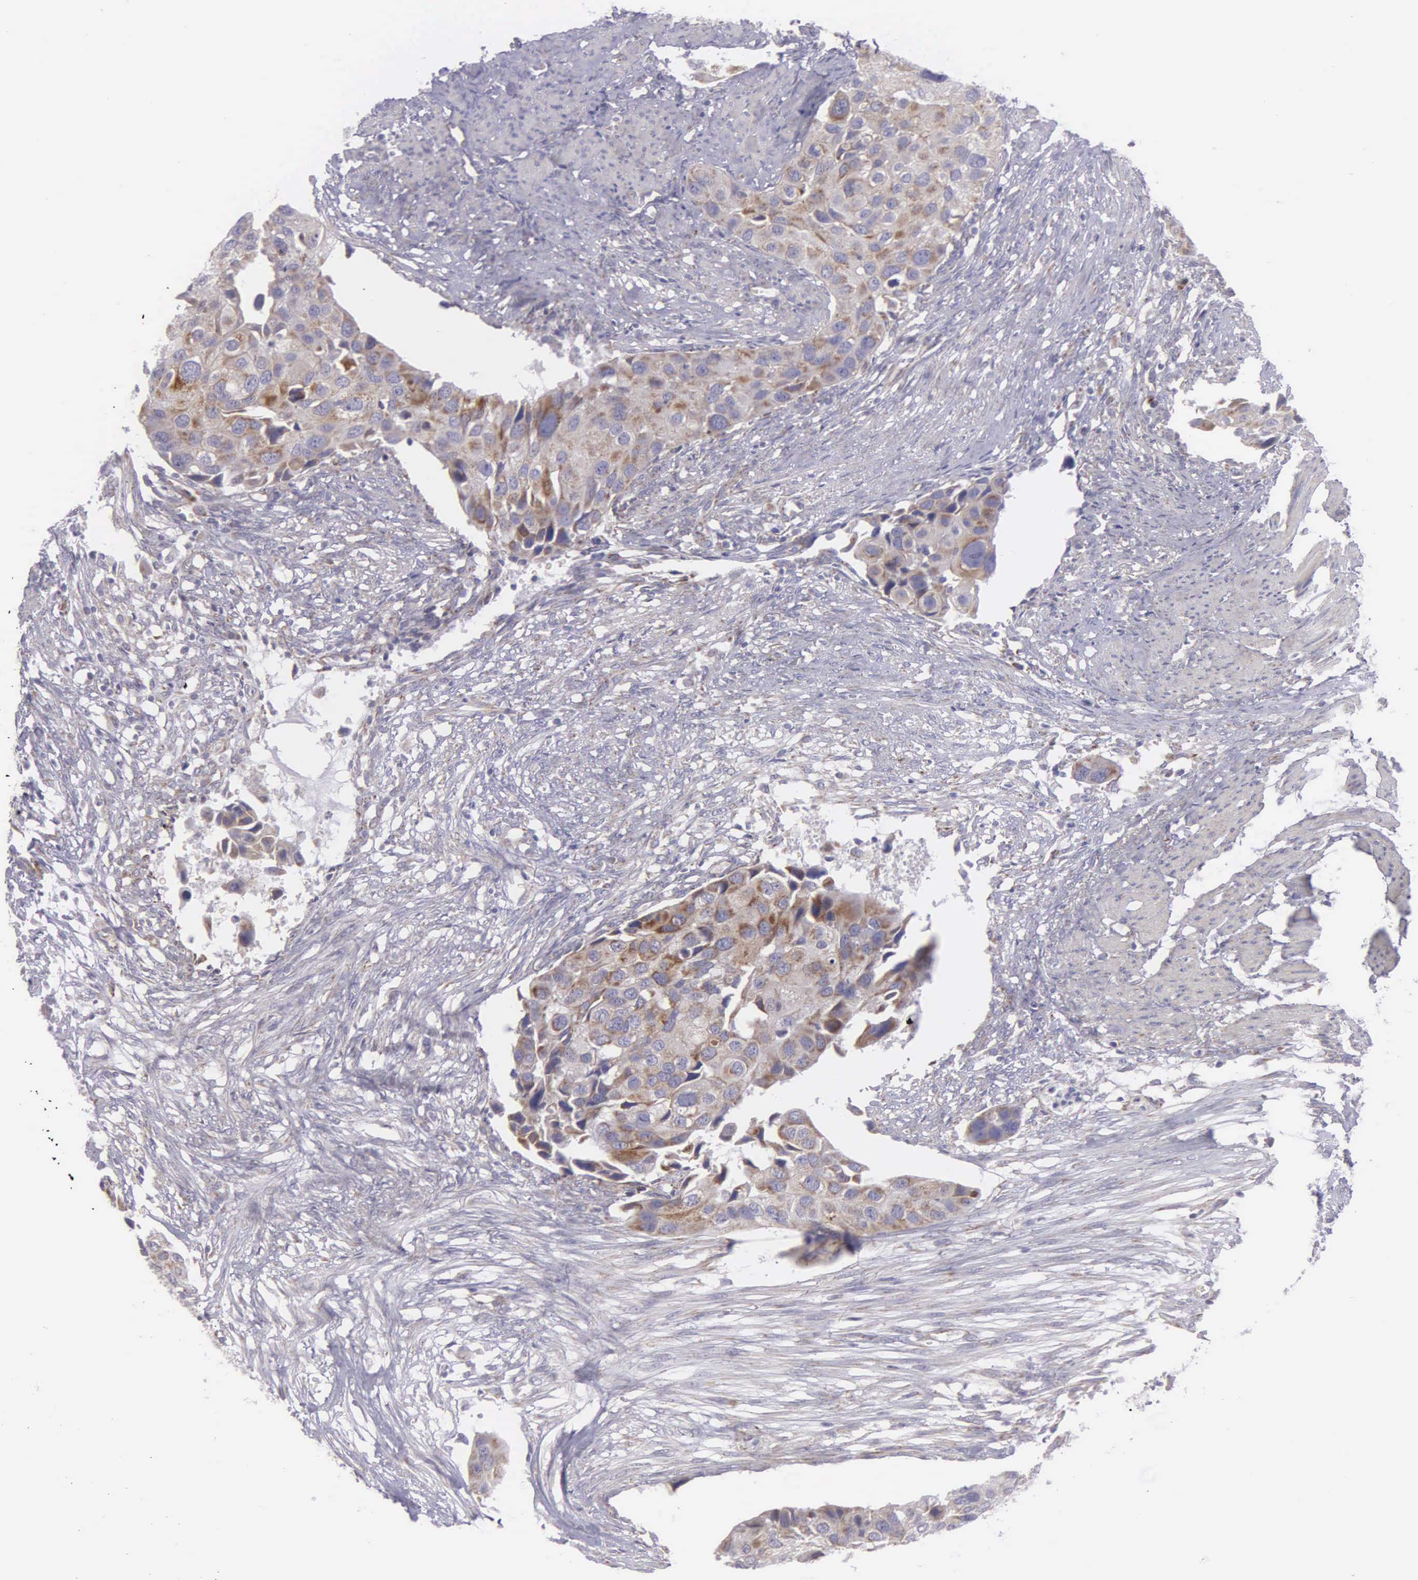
{"staining": {"intensity": "weak", "quantity": "25%-75%", "location": "cytoplasmic/membranous"}, "tissue": "urothelial cancer", "cell_type": "Tumor cells", "image_type": "cancer", "snomed": [{"axis": "morphology", "description": "Urothelial carcinoma, High grade"}, {"axis": "topography", "description": "Urinary bladder"}], "caption": "A brown stain shows weak cytoplasmic/membranous expression of a protein in urothelial cancer tumor cells.", "gene": "SYNJ2BP", "patient": {"sex": "male", "age": 55}}